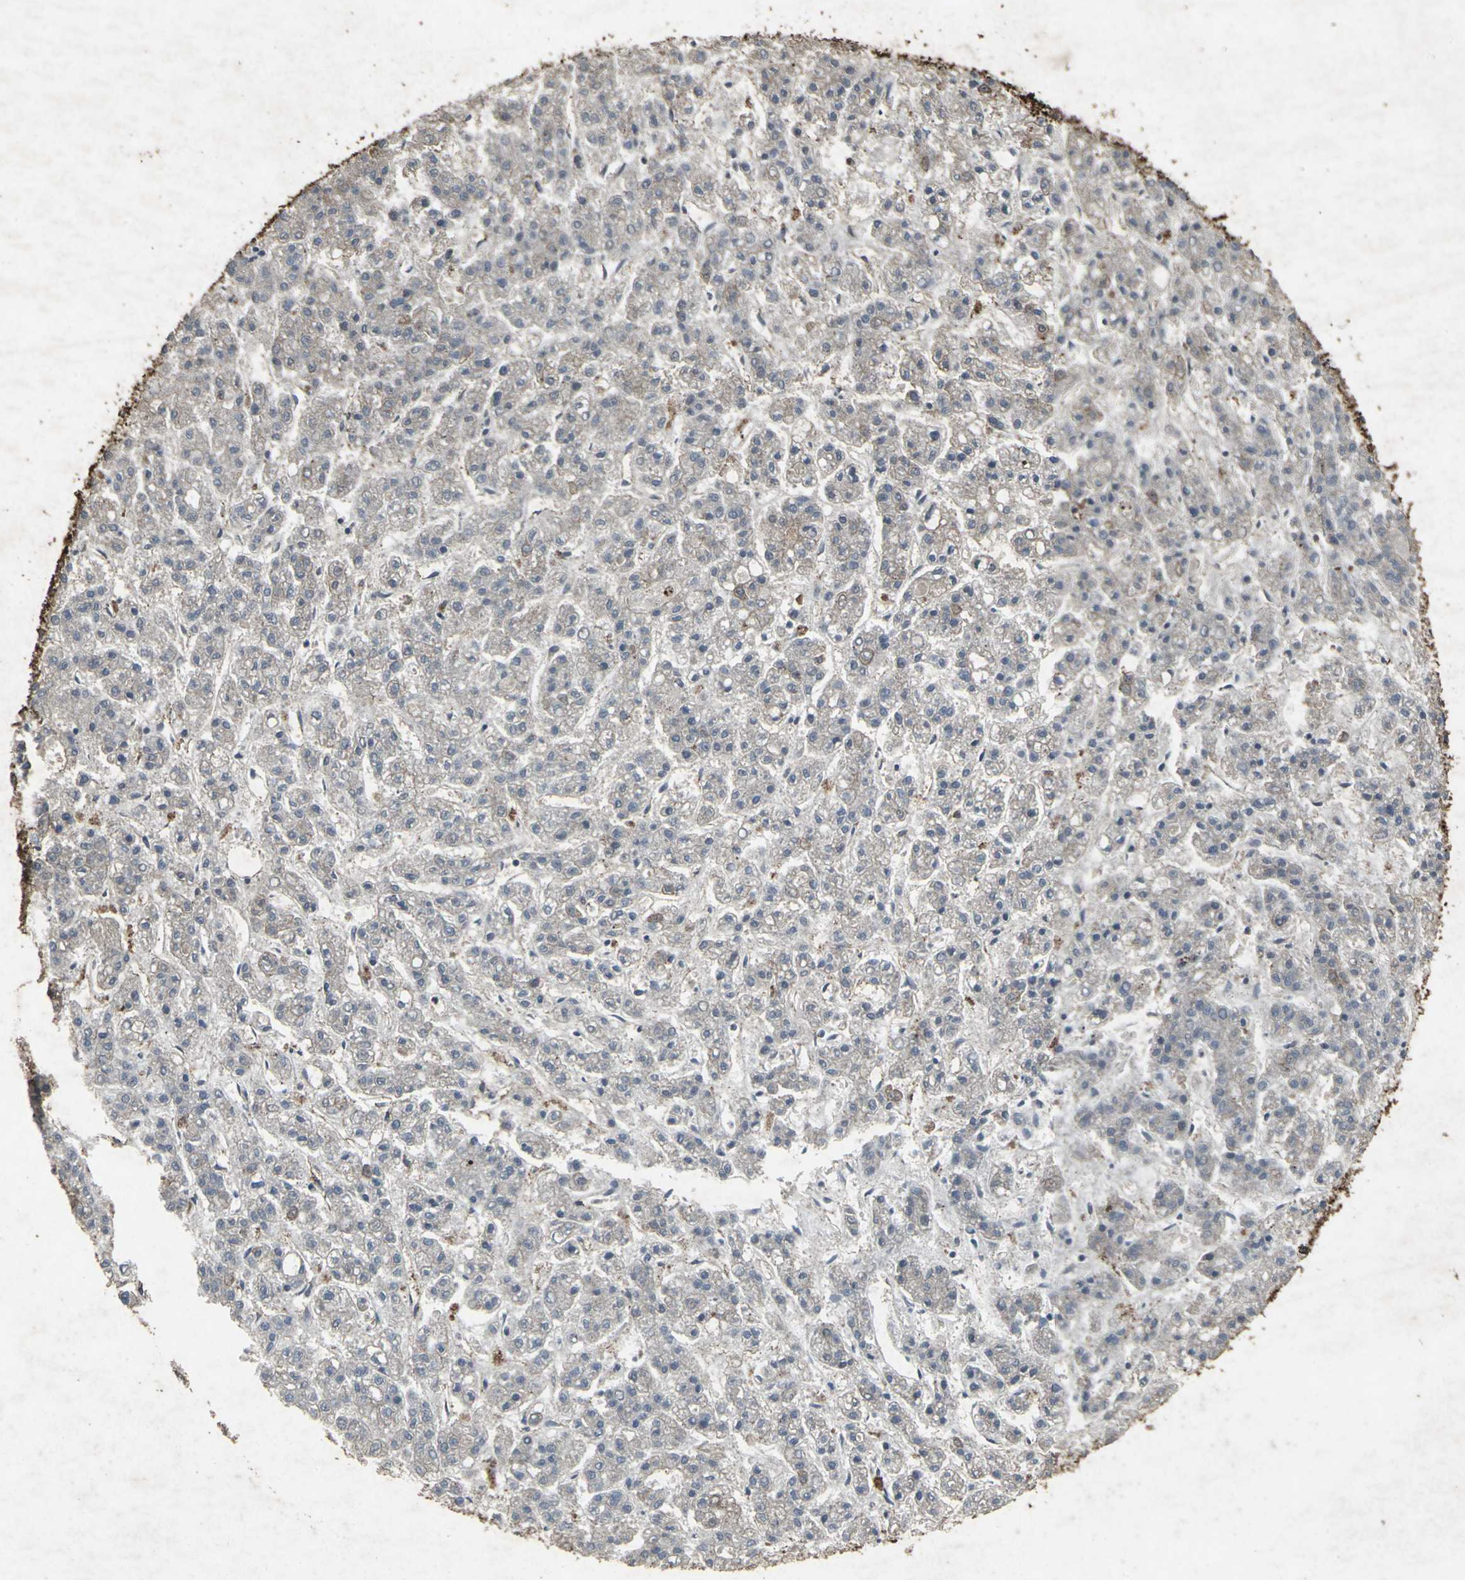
{"staining": {"intensity": "negative", "quantity": "none", "location": "none"}, "tissue": "liver cancer", "cell_type": "Tumor cells", "image_type": "cancer", "snomed": [{"axis": "morphology", "description": "Carcinoma, Hepatocellular, NOS"}, {"axis": "topography", "description": "Liver"}], "caption": "Image shows no significant protein staining in tumor cells of liver cancer (hepatocellular carcinoma). Brightfield microscopy of immunohistochemistry stained with DAB (brown) and hematoxylin (blue), captured at high magnification.", "gene": "CCR9", "patient": {"sex": "male", "age": 70}}